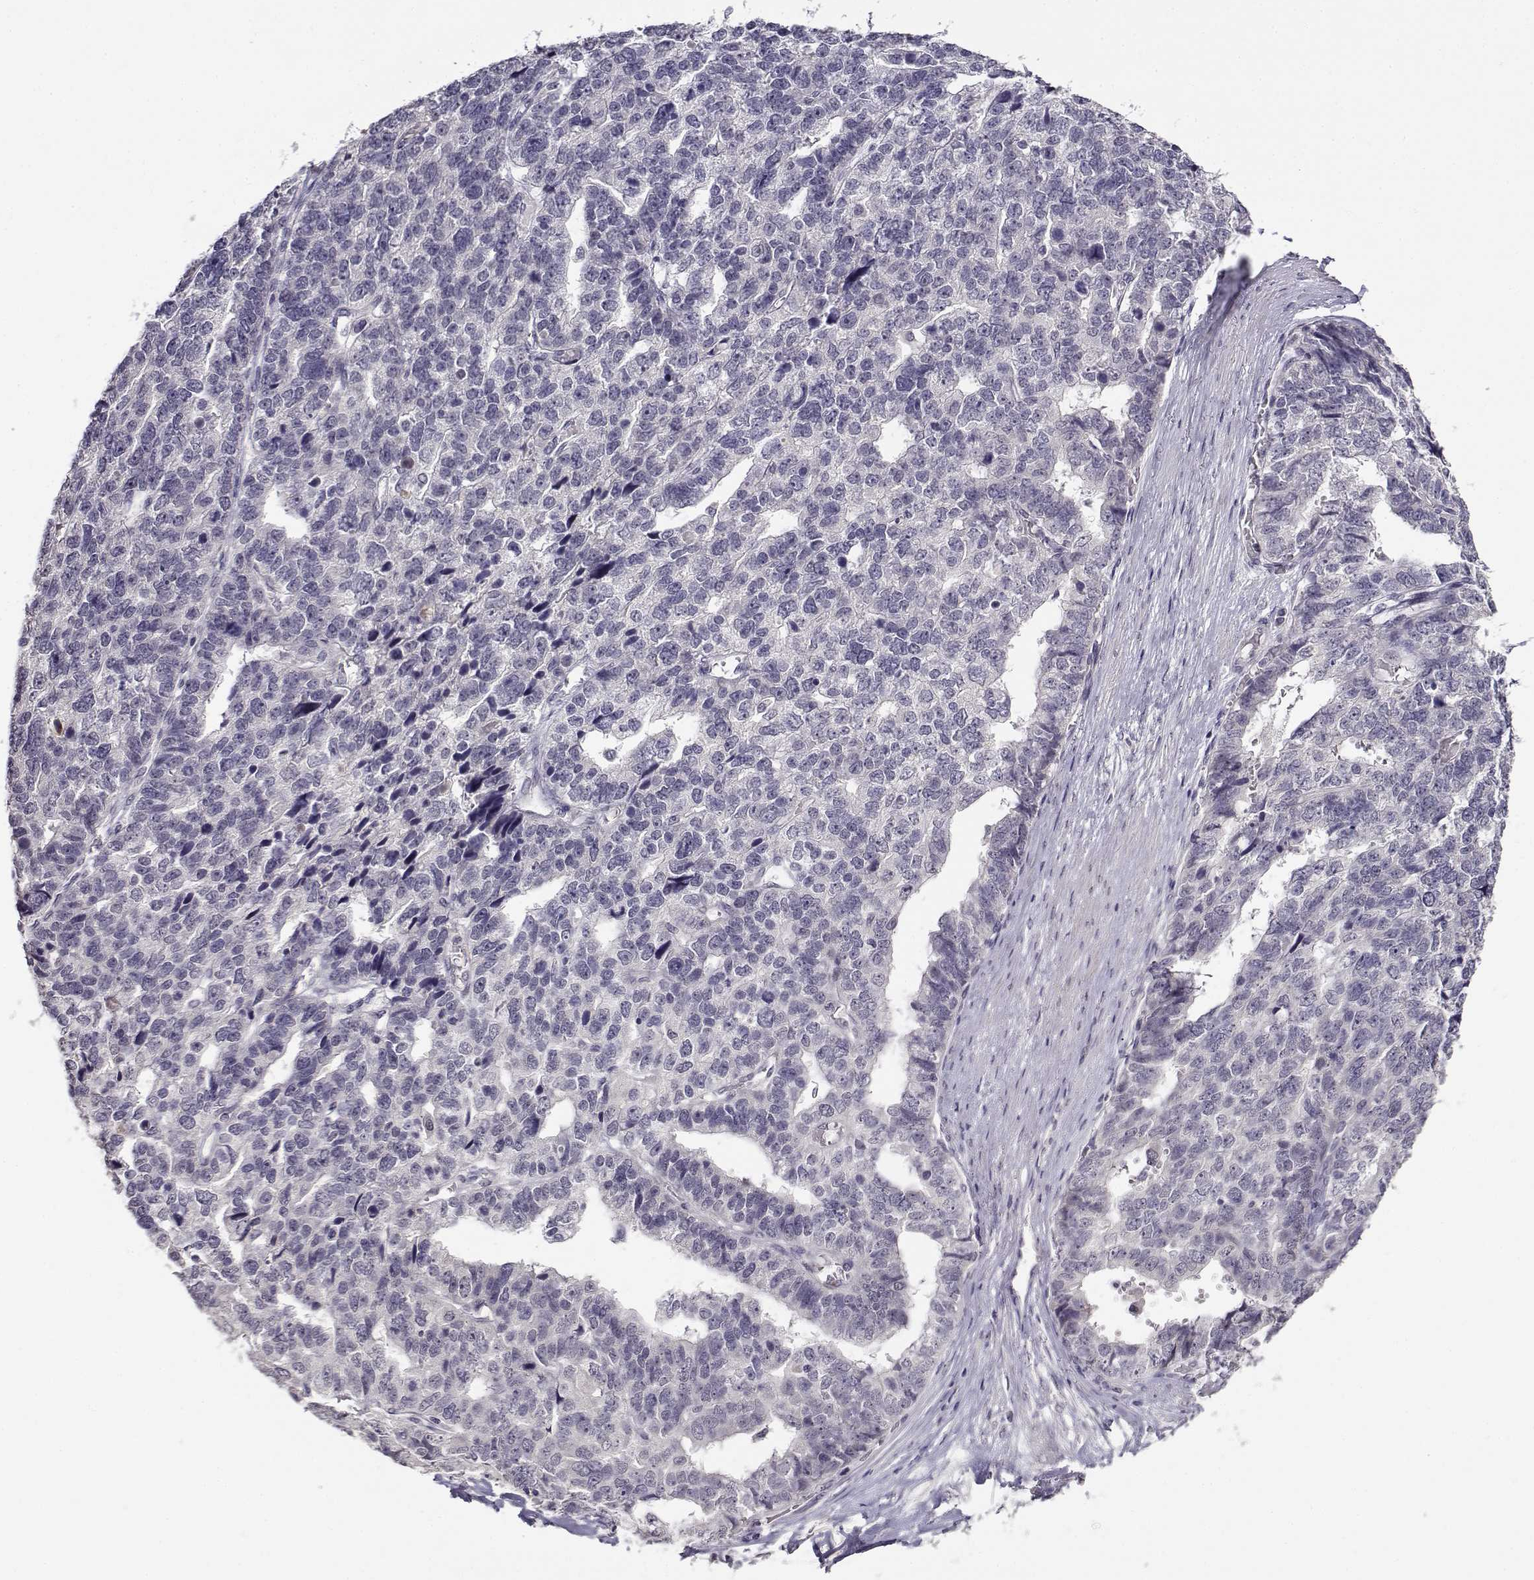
{"staining": {"intensity": "negative", "quantity": "none", "location": "none"}, "tissue": "stomach cancer", "cell_type": "Tumor cells", "image_type": "cancer", "snomed": [{"axis": "morphology", "description": "Adenocarcinoma, NOS"}, {"axis": "topography", "description": "Stomach"}], "caption": "This is an immunohistochemistry image of human stomach cancer (adenocarcinoma). There is no positivity in tumor cells.", "gene": "RHOXF2", "patient": {"sex": "male", "age": 69}}